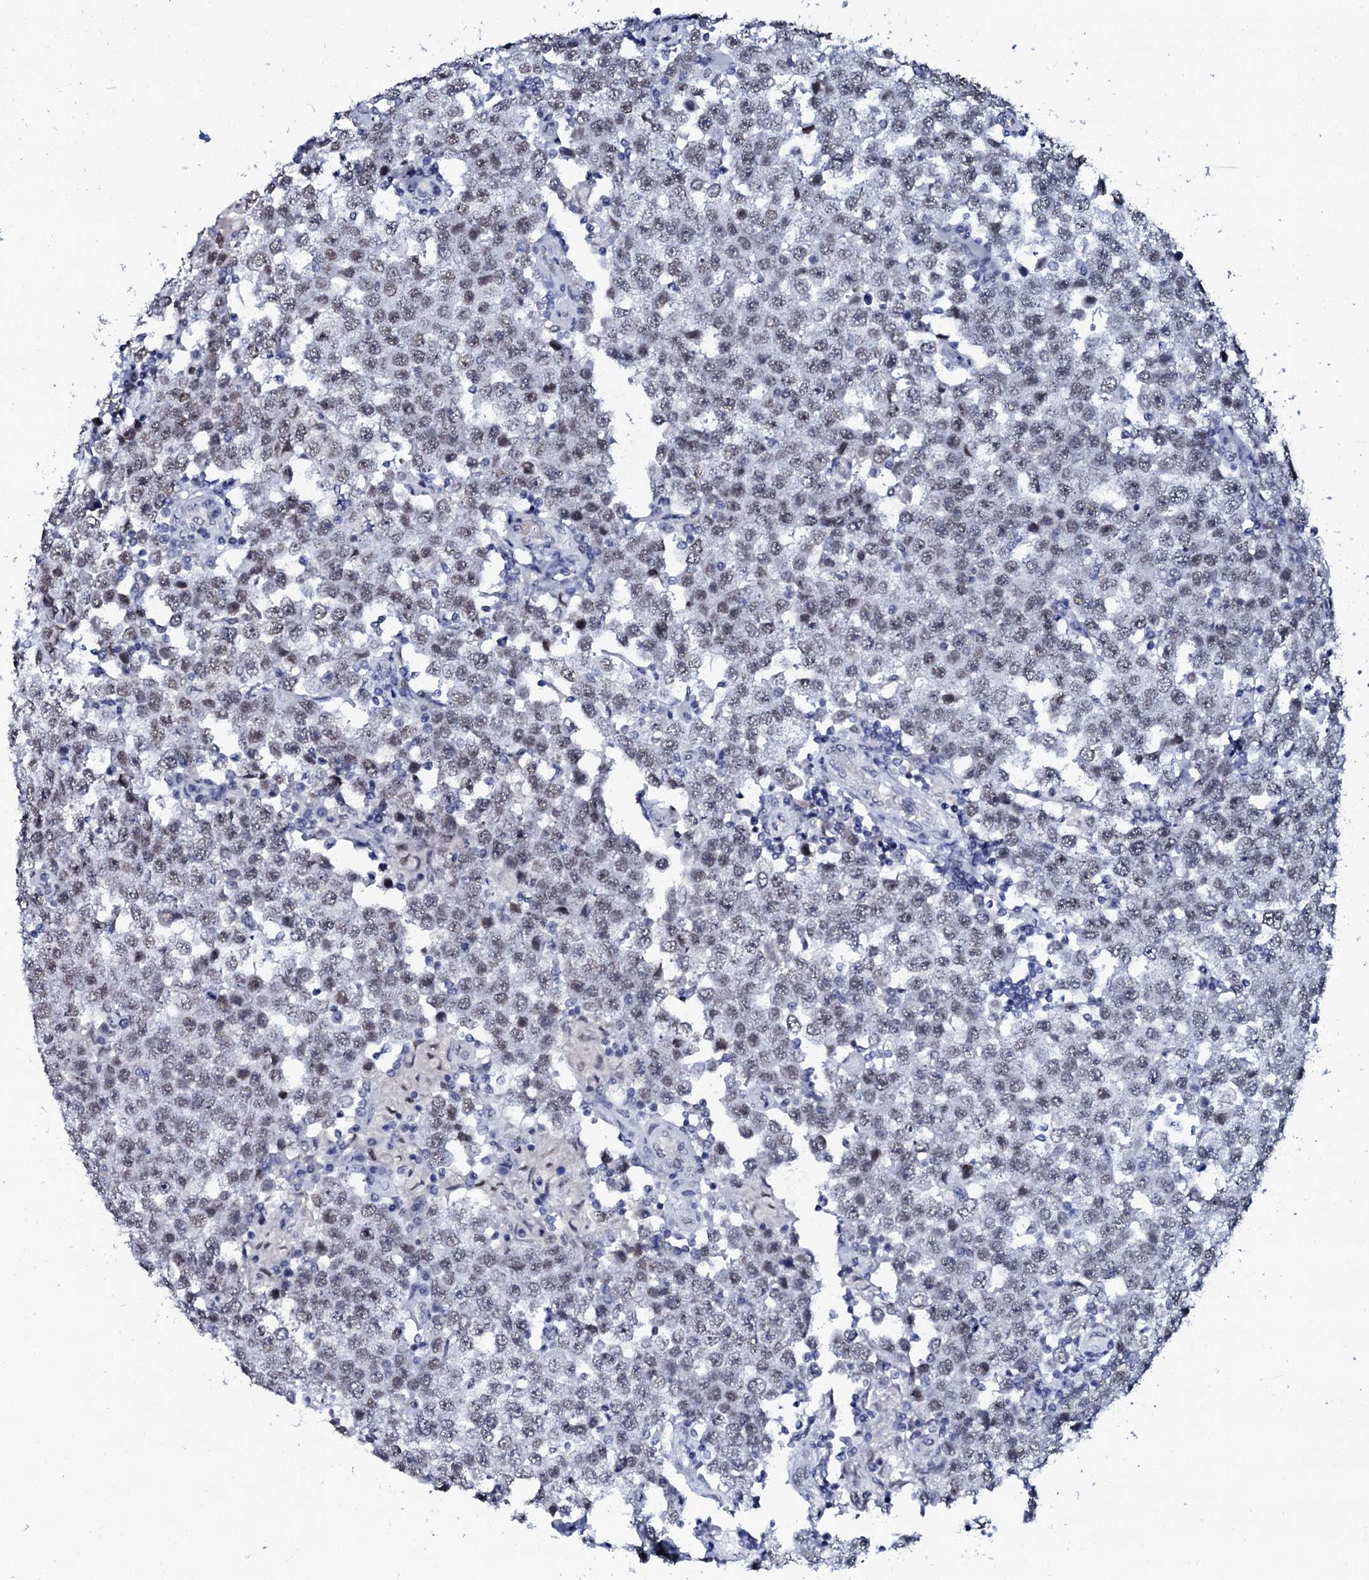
{"staining": {"intensity": "weak", "quantity": ">75%", "location": "nuclear"}, "tissue": "testis cancer", "cell_type": "Tumor cells", "image_type": "cancer", "snomed": [{"axis": "morphology", "description": "Seminoma, NOS"}, {"axis": "topography", "description": "Testis"}], "caption": "Protein expression analysis of human seminoma (testis) reveals weak nuclear positivity in approximately >75% of tumor cells.", "gene": "SPATA19", "patient": {"sex": "male", "age": 28}}